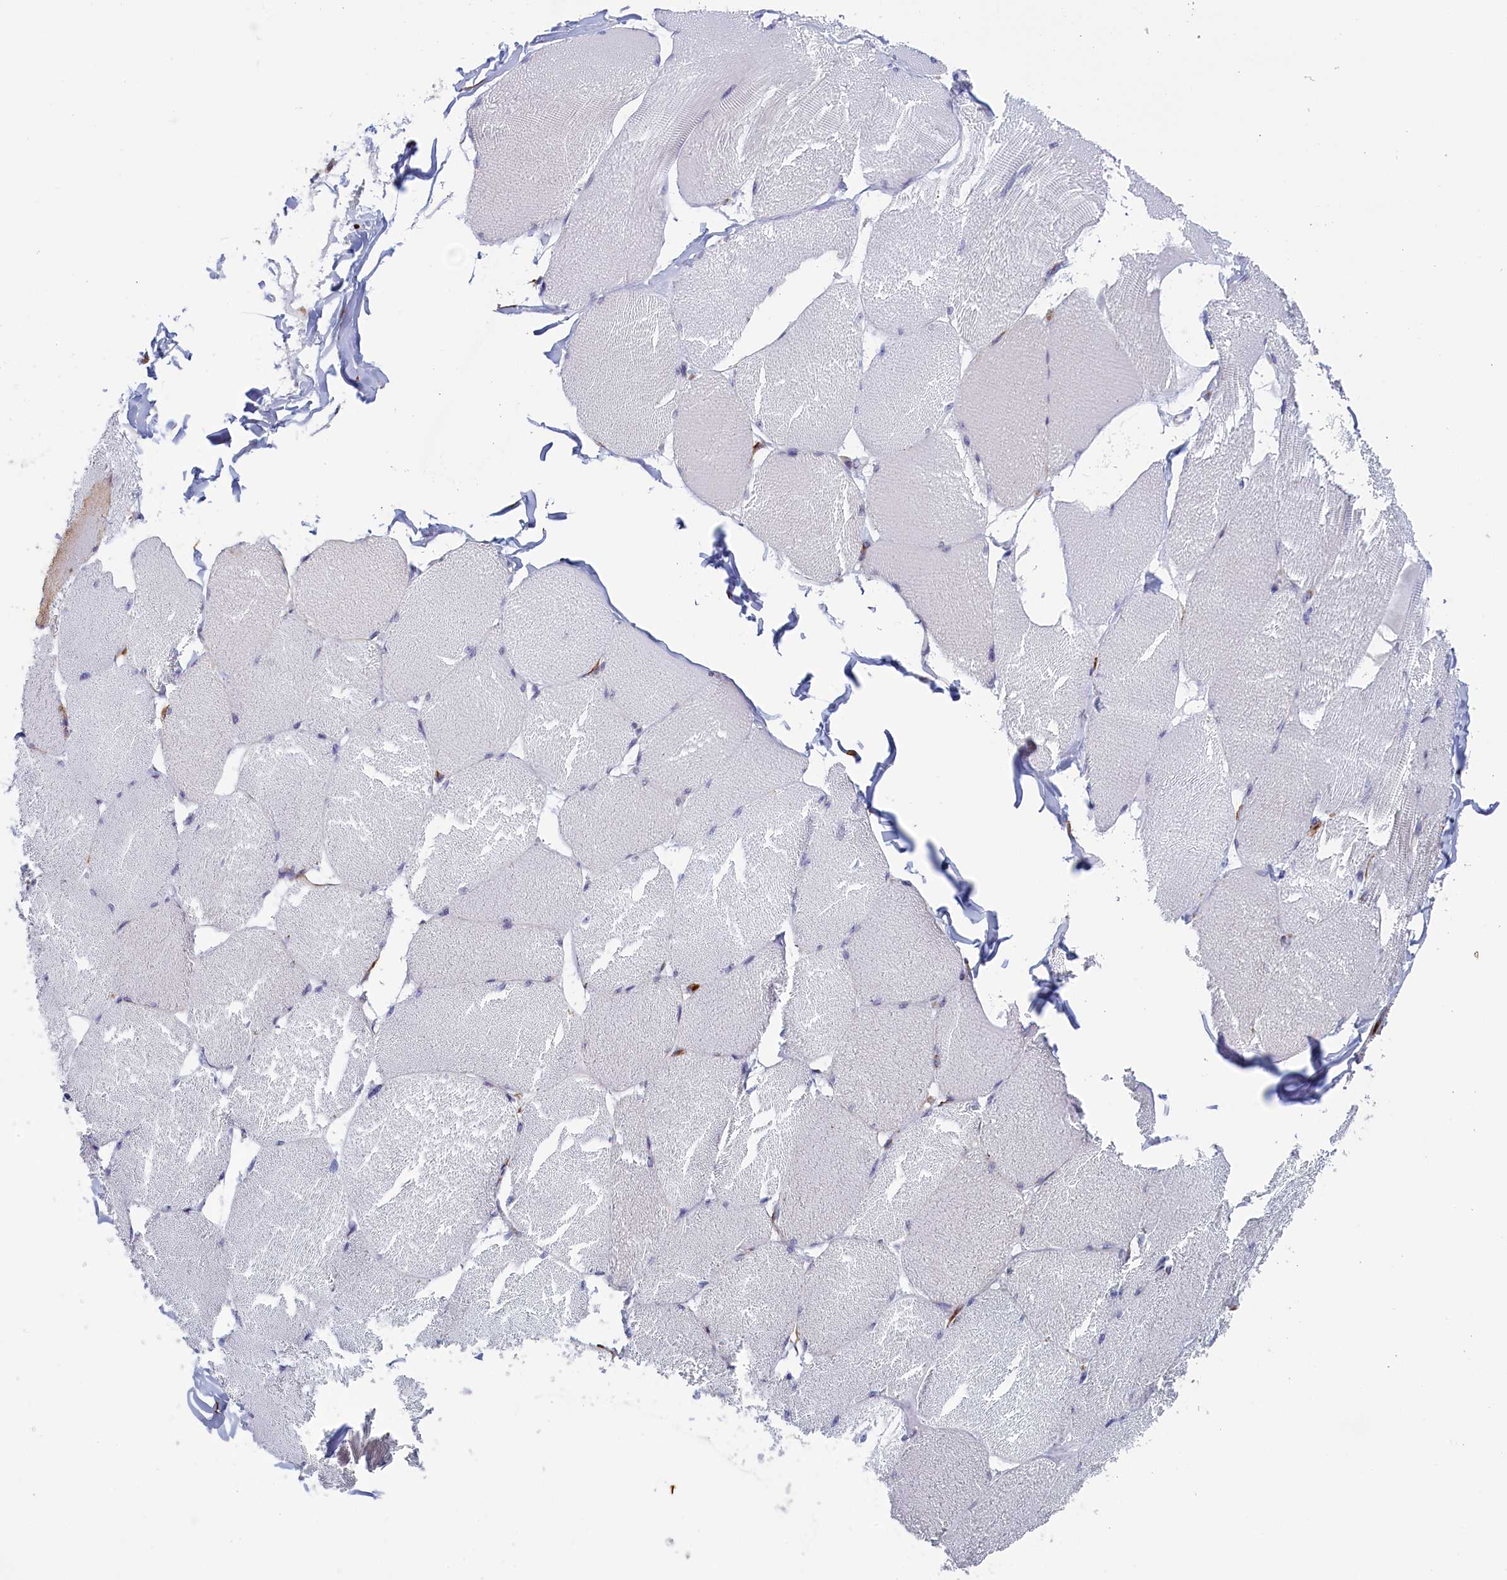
{"staining": {"intensity": "negative", "quantity": "none", "location": "none"}, "tissue": "skeletal muscle", "cell_type": "Myocytes", "image_type": "normal", "snomed": [{"axis": "morphology", "description": "Normal tissue, NOS"}, {"axis": "topography", "description": "Skin"}, {"axis": "topography", "description": "Skeletal muscle"}], "caption": "Normal skeletal muscle was stained to show a protein in brown. There is no significant expression in myocytes. (DAB IHC with hematoxylin counter stain).", "gene": "CCDC68", "patient": {"sex": "male", "age": 83}}